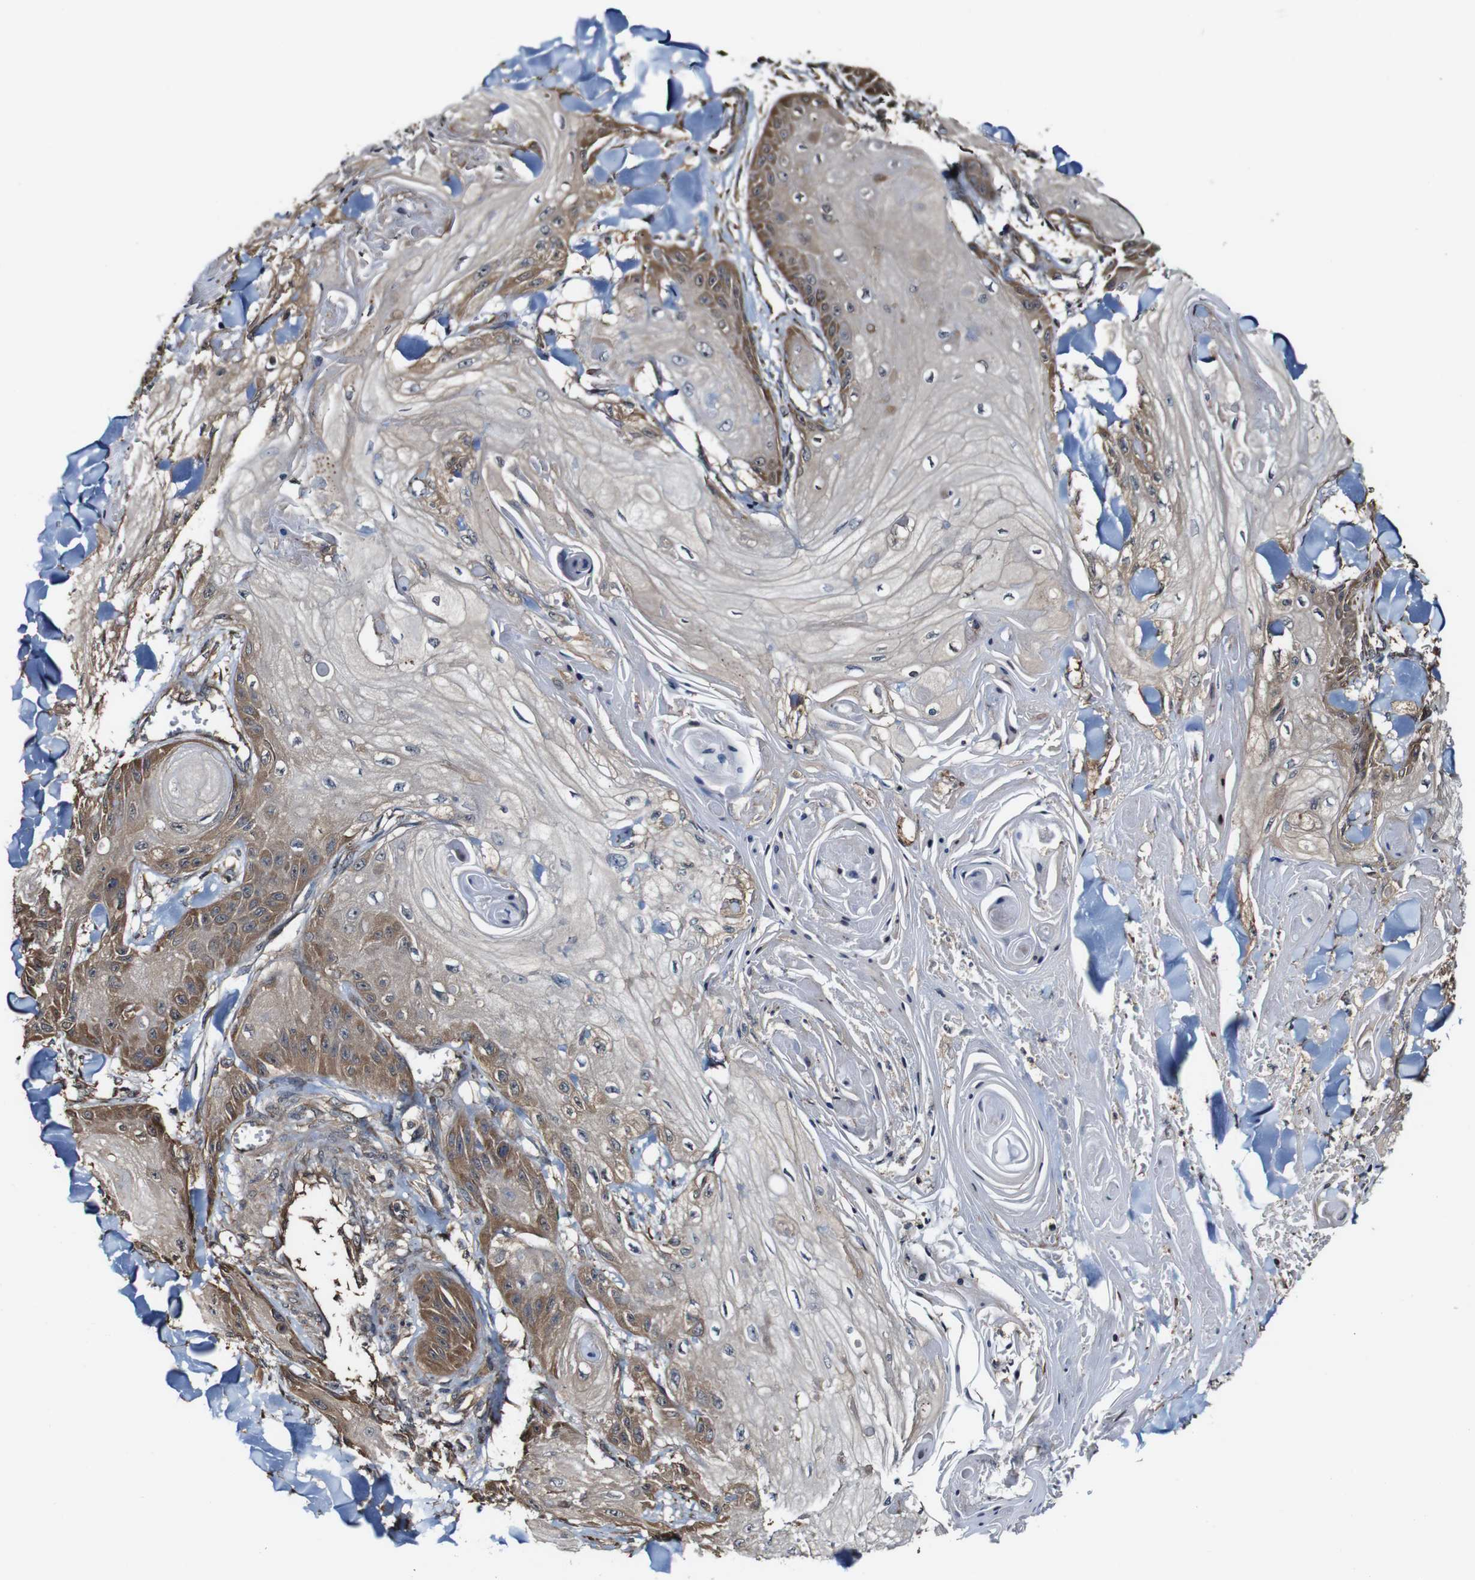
{"staining": {"intensity": "moderate", "quantity": ">75%", "location": "cytoplasmic/membranous"}, "tissue": "skin cancer", "cell_type": "Tumor cells", "image_type": "cancer", "snomed": [{"axis": "morphology", "description": "Squamous cell carcinoma, NOS"}, {"axis": "topography", "description": "Skin"}], "caption": "Immunohistochemical staining of human skin squamous cell carcinoma displays medium levels of moderate cytoplasmic/membranous protein expression in approximately >75% of tumor cells.", "gene": "PTPRR", "patient": {"sex": "male", "age": 74}}